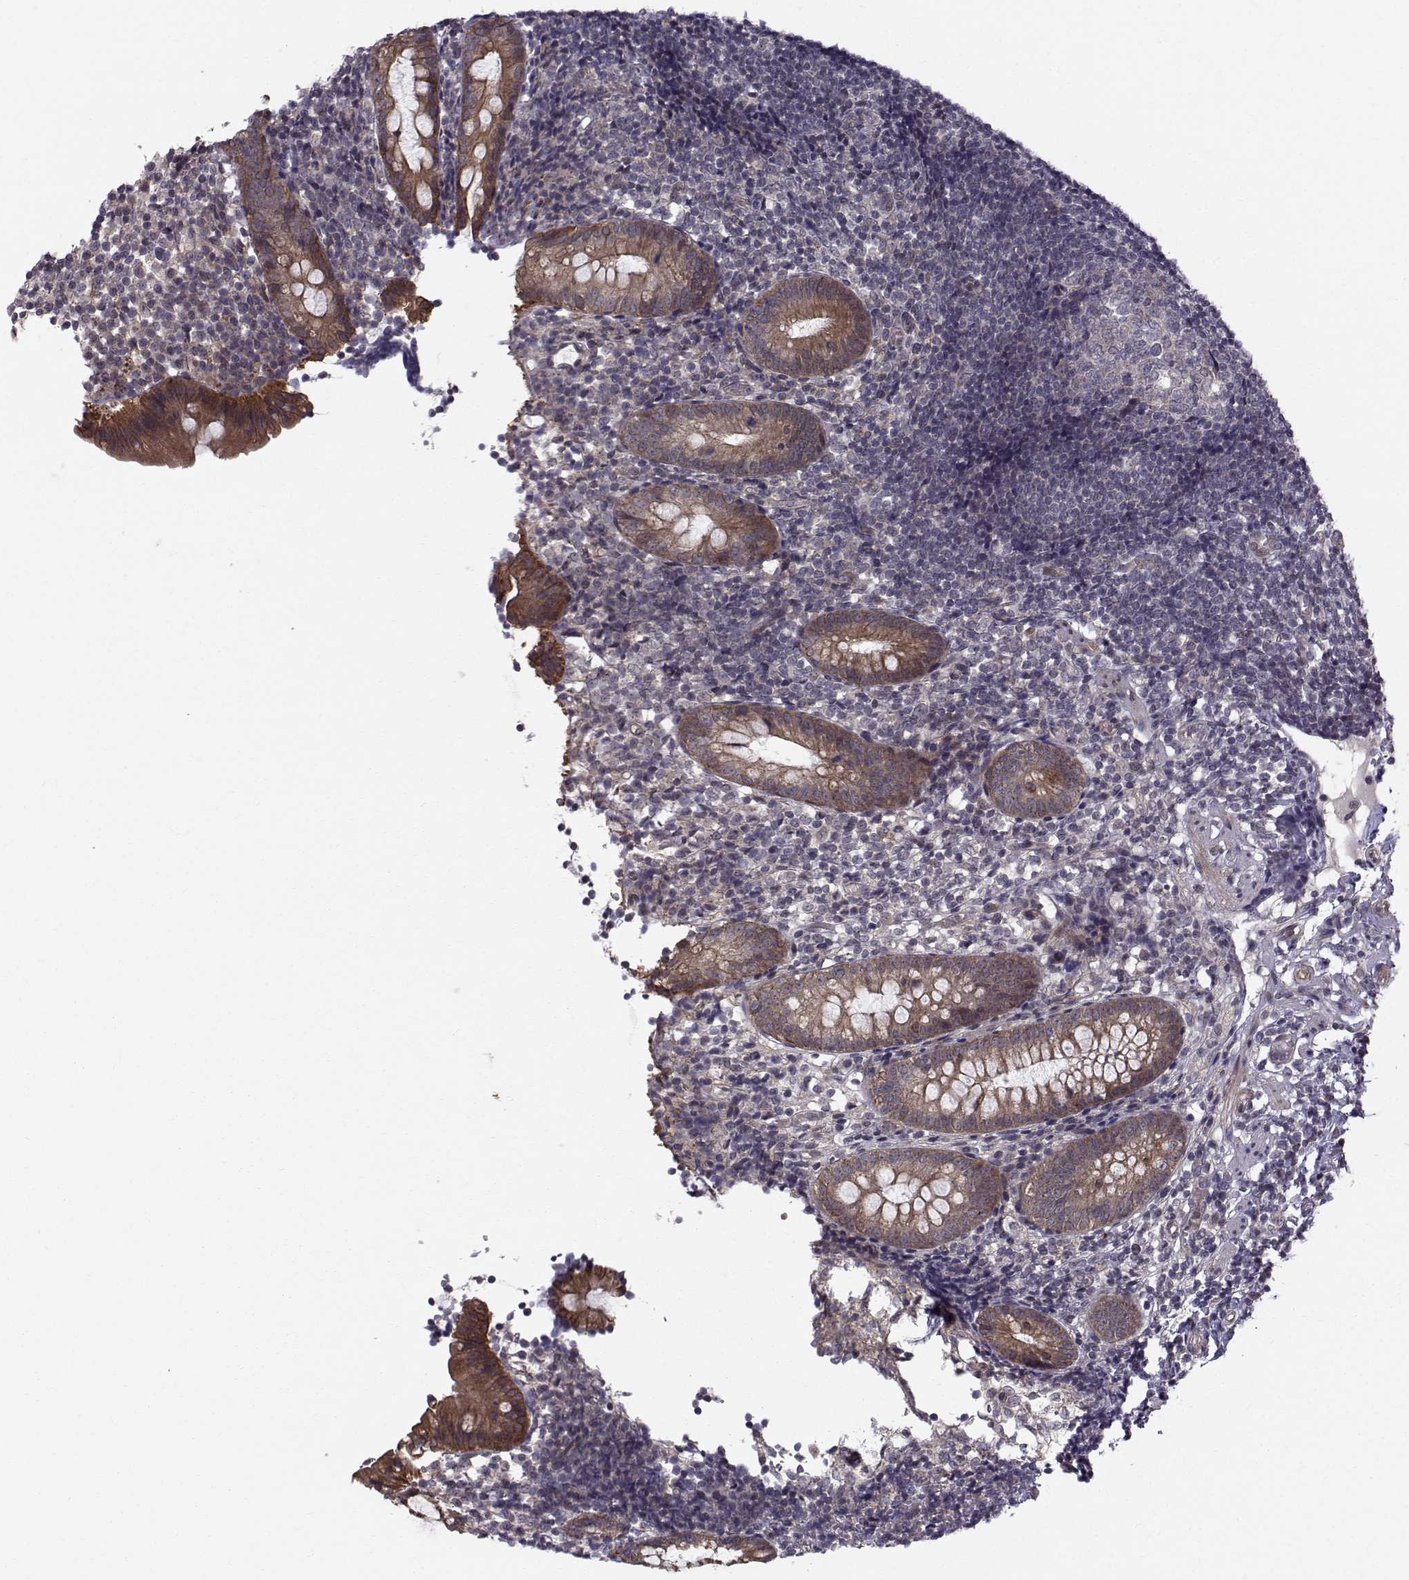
{"staining": {"intensity": "strong", "quantity": ">75%", "location": "cytoplasmic/membranous"}, "tissue": "appendix", "cell_type": "Glandular cells", "image_type": "normal", "snomed": [{"axis": "morphology", "description": "Normal tissue, NOS"}, {"axis": "topography", "description": "Appendix"}], "caption": "Human appendix stained with a brown dye reveals strong cytoplasmic/membranous positive staining in about >75% of glandular cells.", "gene": "APC", "patient": {"sex": "female", "age": 40}}